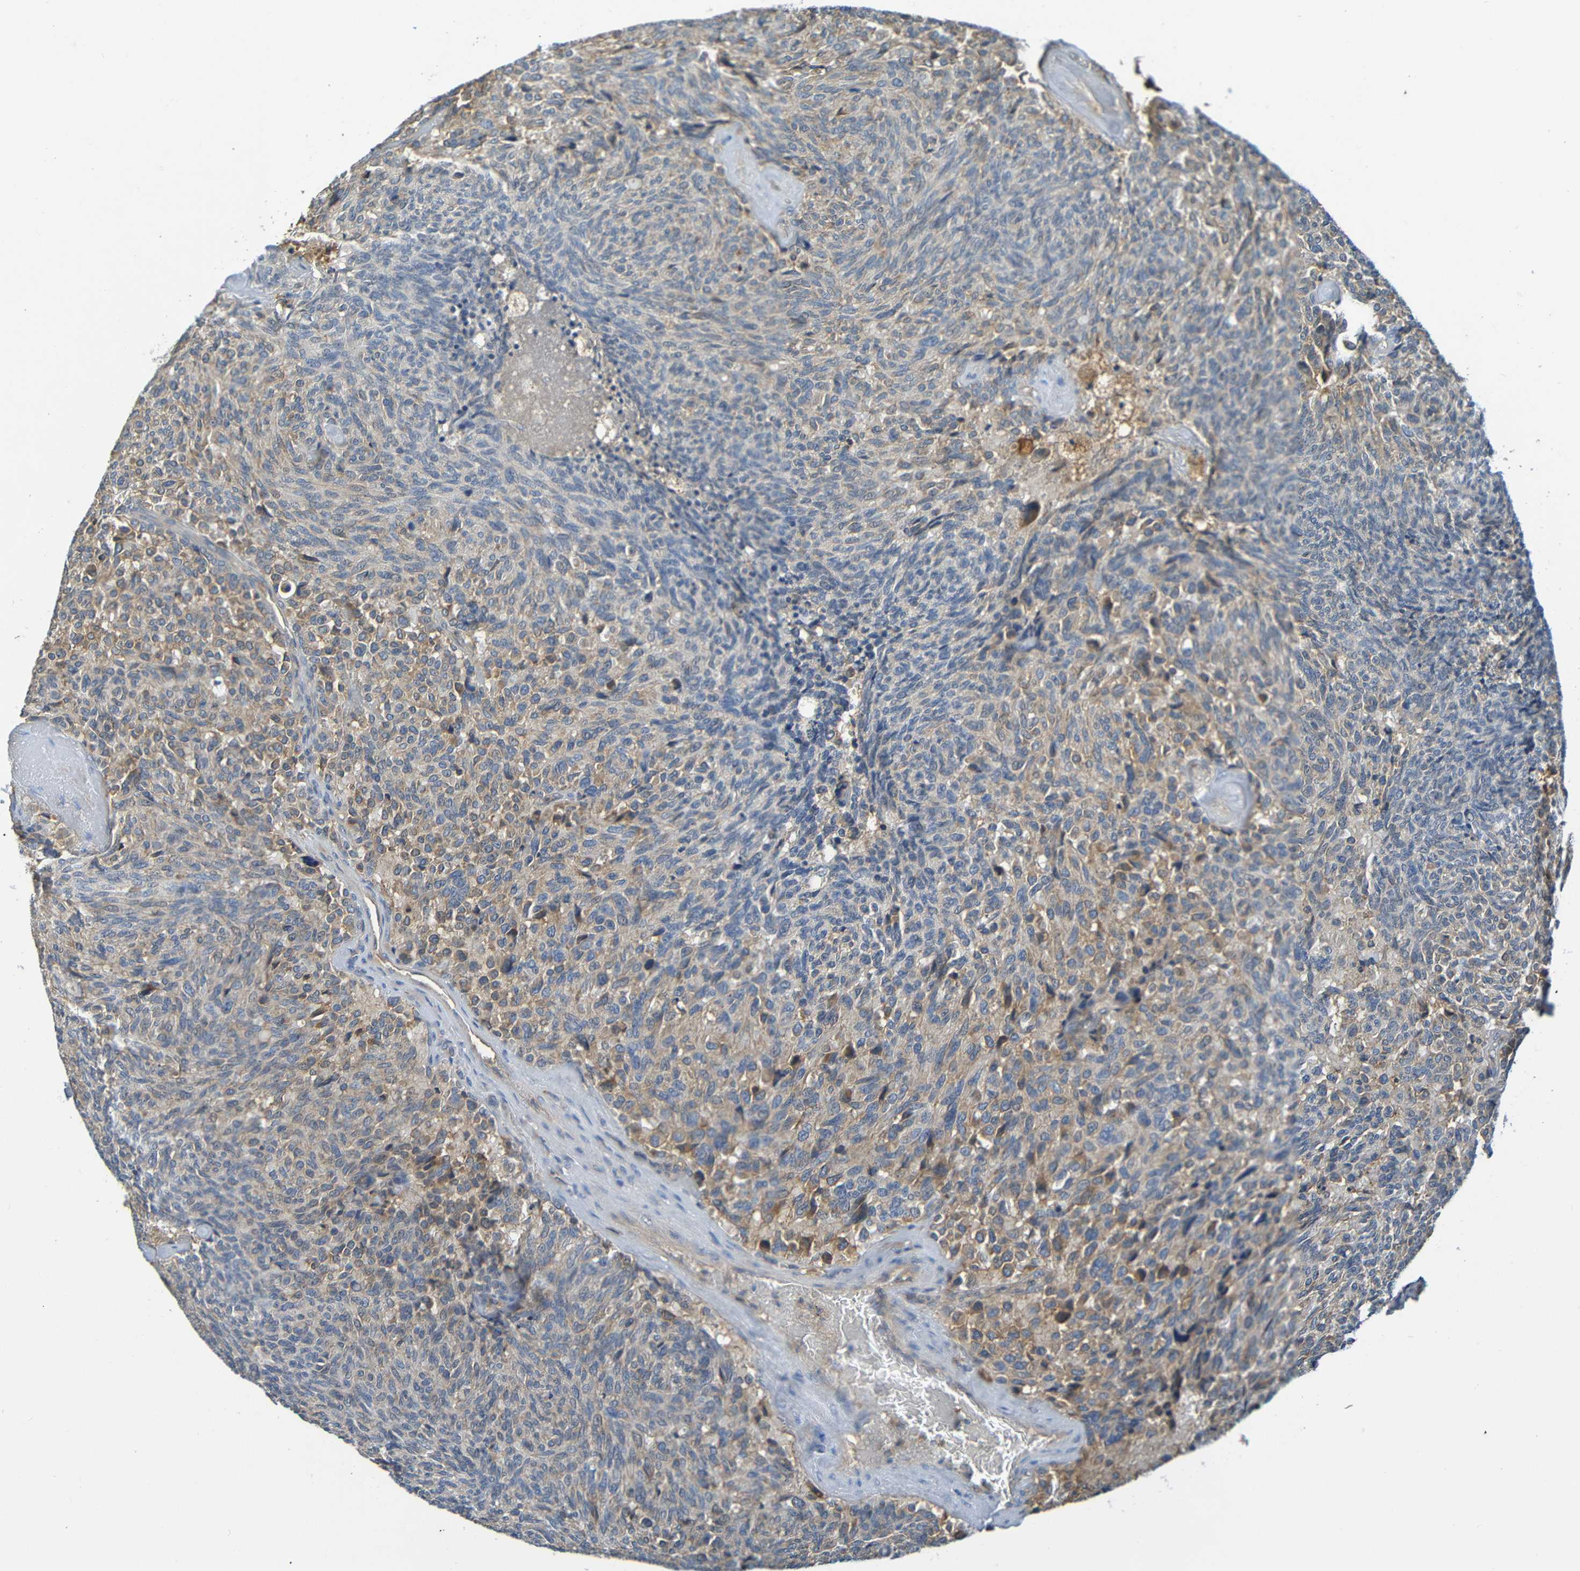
{"staining": {"intensity": "weak", "quantity": "25%-75%", "location": "cytoplasmic/membranous"}, "tissue": "carcinoid", "cell_type": "Tumor cells", "image_type": "cancer", "snomed": [{"axis": "morphology", "description": "Carcinoid, malignant, NOS"}, {"axis": "topography", "description": "Pancreas"}], "caption": "Carcinoid stained with IHC reveals weak cytoplasmic/membranous expression in approximately 25%-75% of tumor cells.", "gene": "C1QA", "patient": {"sex": "female", "age": 54}}